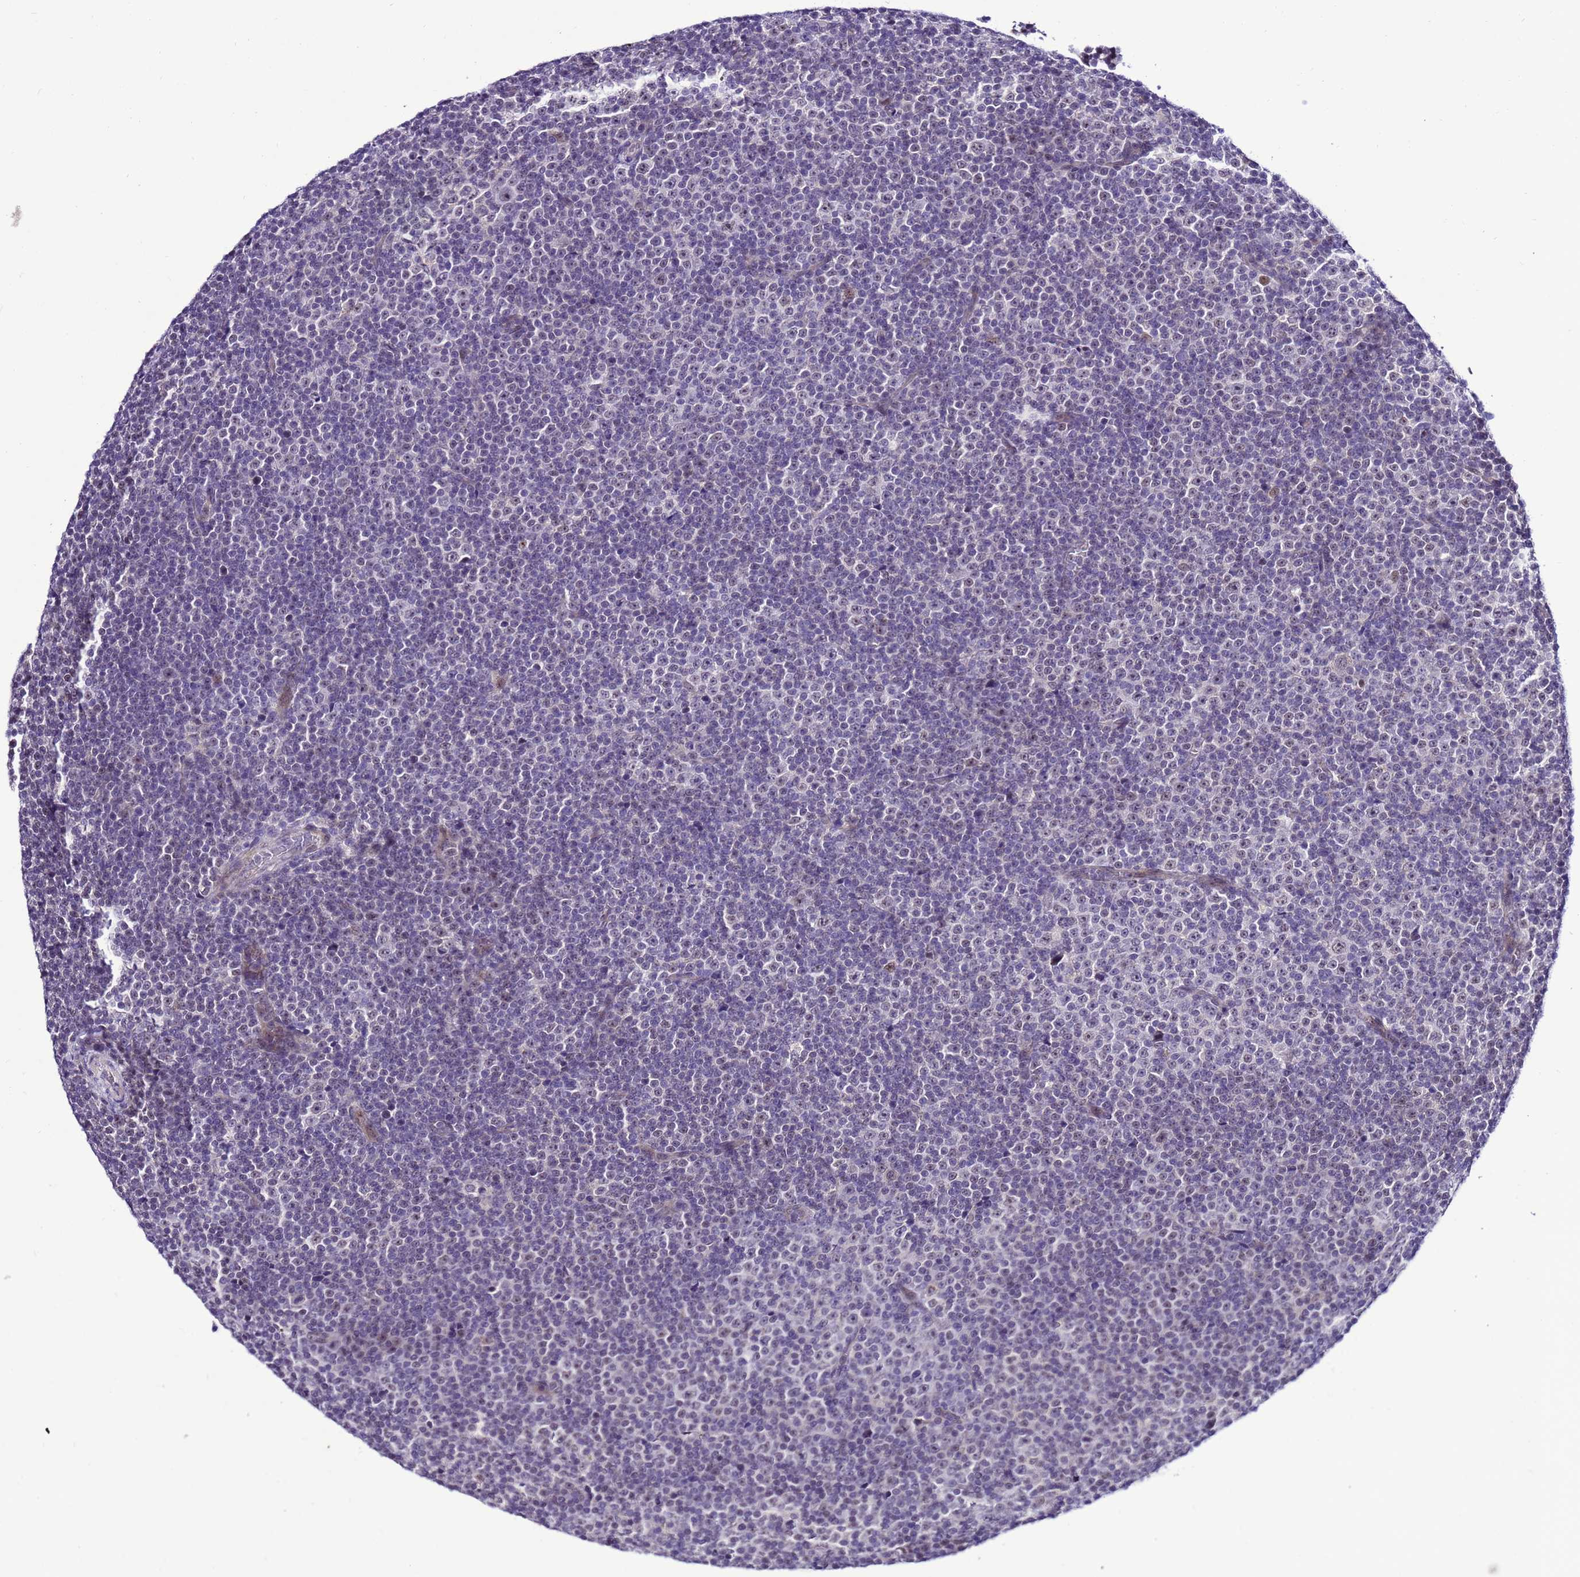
{"staining": {"intensity": "negative", "quantity": "none", "location": "none"}, "tissue": "lymphoma", "cell_type": "Tumor cells", "image_type": "cancer", "snomed": [{"axis": "morphology", "description": "Malignant lymphoma, non-Hodgkin's type, Low grade"}, {"axis": "topography", "description": "Lymph node"}], "caption": "Tumor cells show no significant protein expression in lymphoma.", "gene": "C19orf47", "patient": {"sex": "female", "age": 67}}